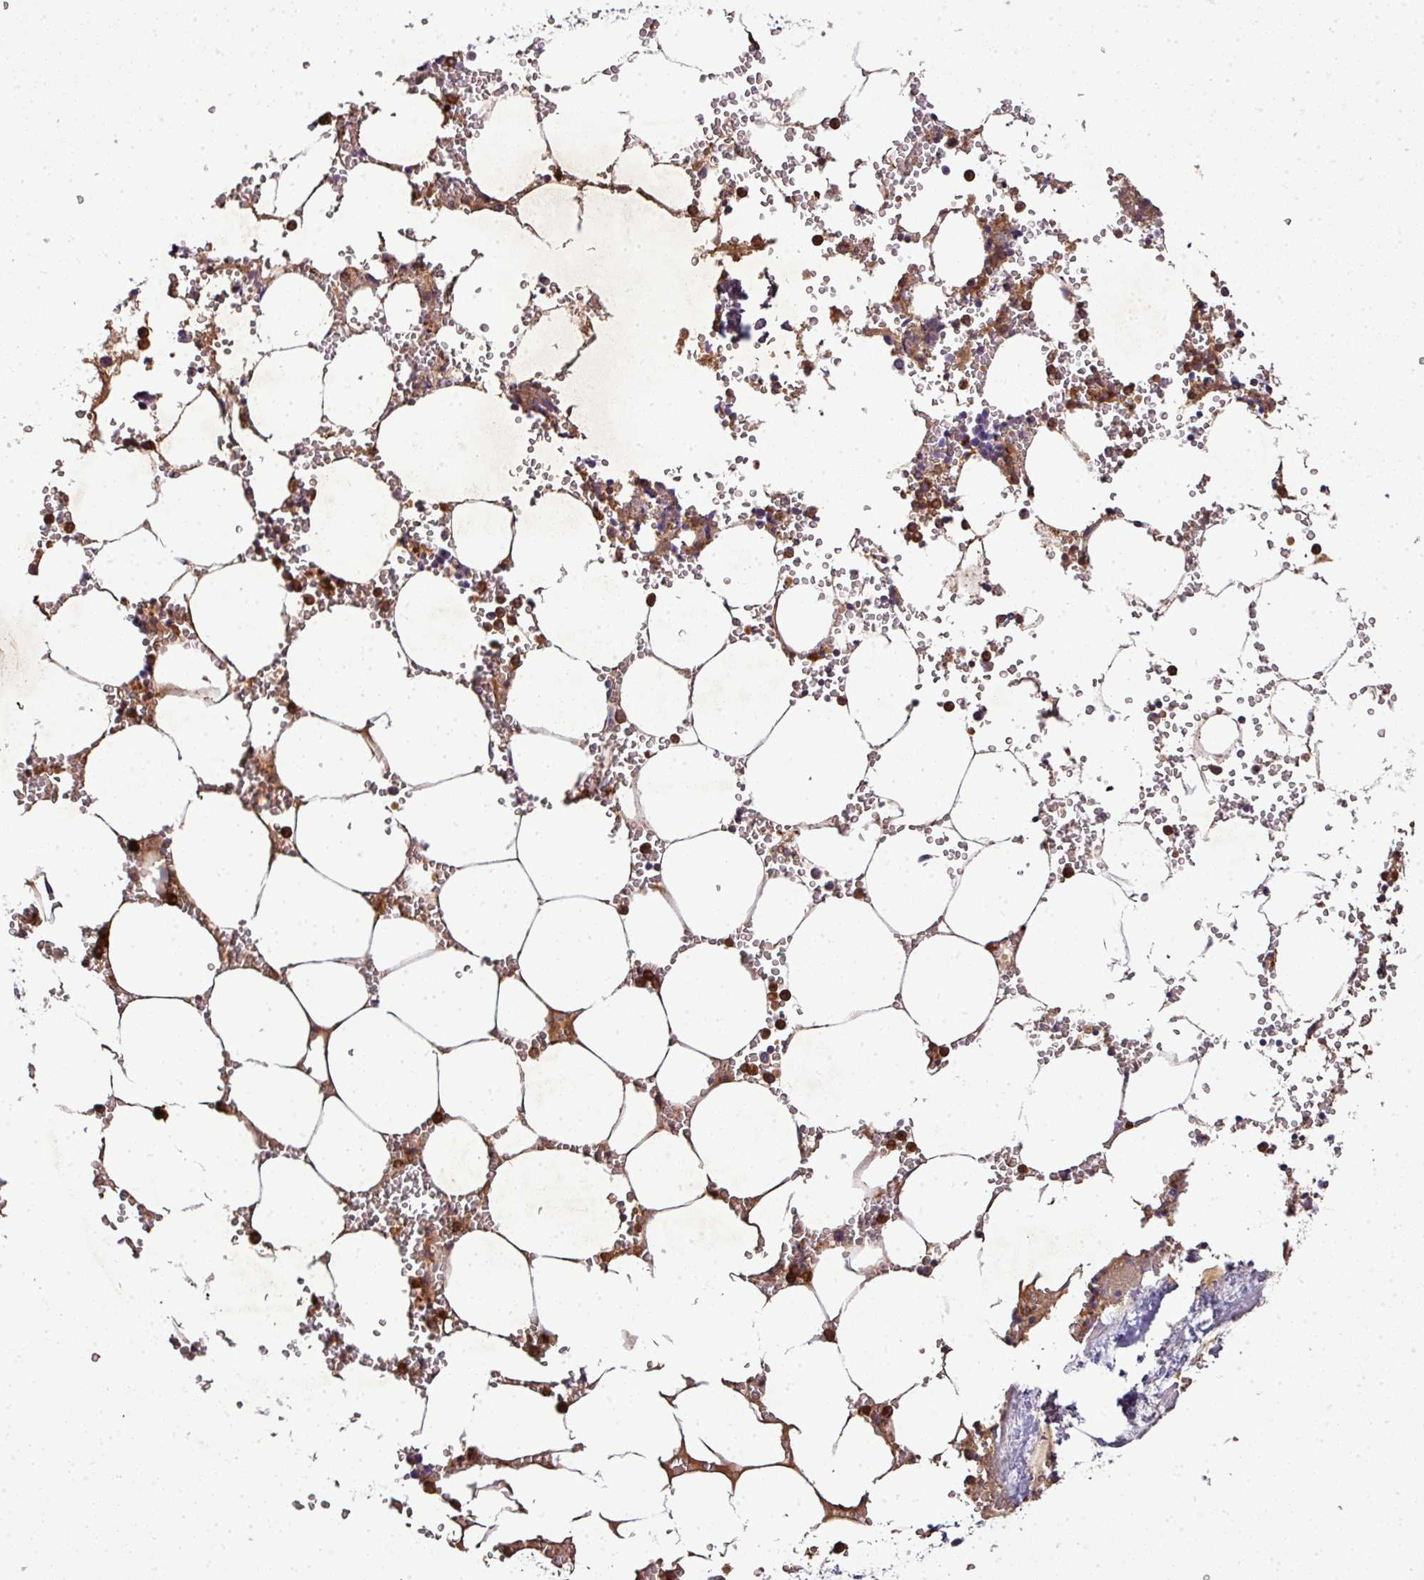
{"staining": {"intensity": "strong", "quantity": ">75%", "location": "cytoplasmic/membranous"}, "tissue": "bone marrow", "cell_type": "Hematopoietic cells", "image_type": "normal", "snomed": [{"axis": "morphology", "description": "Normal tissue, NOS"}, {"axis": "topography", "description": "Bone marrow"}], "caption": "Protein expression analysis of unremarkable human bone marrow reveals strong cytoplasmic/membranous positivity in approximately >75% of hematopoietic cells. (brown staining indicates protein expression, while blue staining denotes nuclei).", "gene": "CAB39L", "patient": {"sex": "male", "age": 54}}